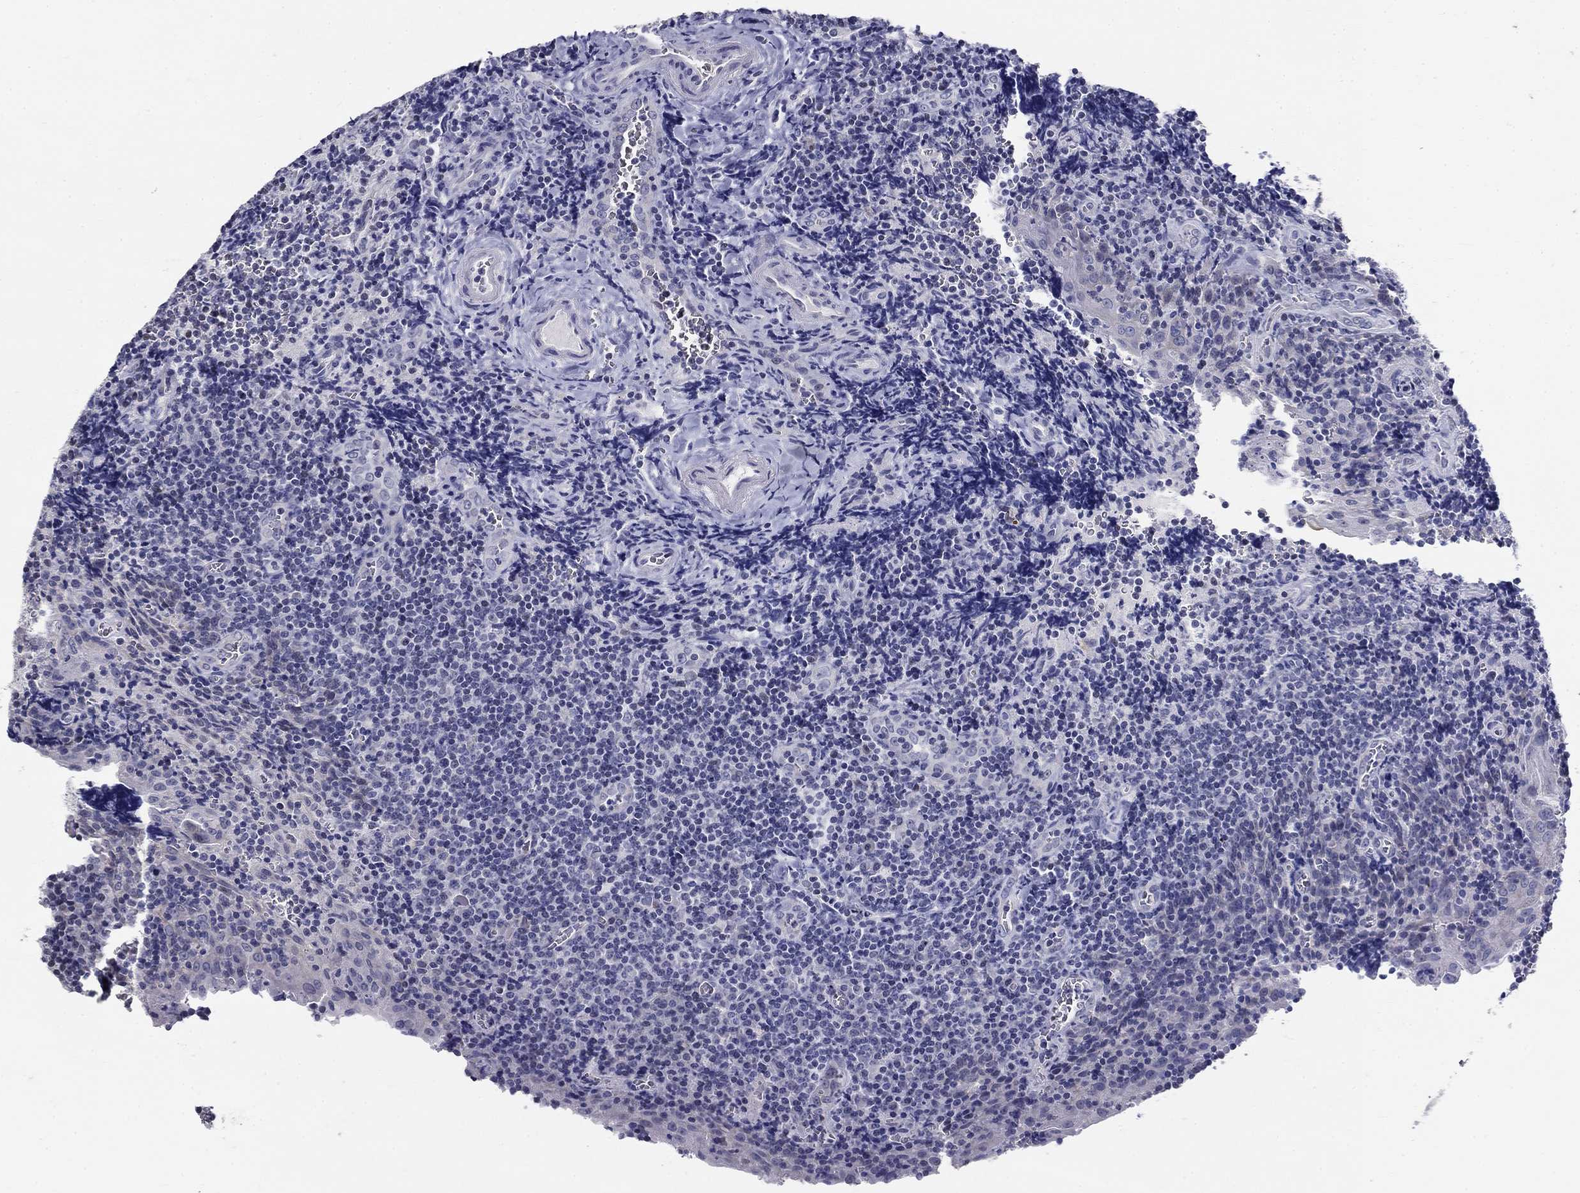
{"staining": {"intensity": "negative", "quantity": "none", "location": "none"}, "tissue": "tonsil", "cell_type": "Germinal center cells", "image_type": "normal", "snomed": [{"axis": "morphology", "description": "Normal tissue, NOS"}, {"axis": "morphology", "description": "Inflammation, NOS"}, {"axis": "topography", "description": "Tonsil"}], "caption": "Germinal center cells are negative for brown protein staining in benign tonsil. (DAB (3,3'-diaminobenzidine) immunohistochemistry, high magnification).", "gene": "ENSG00000290147", "patient": {"sex": "female", "age": 31}}